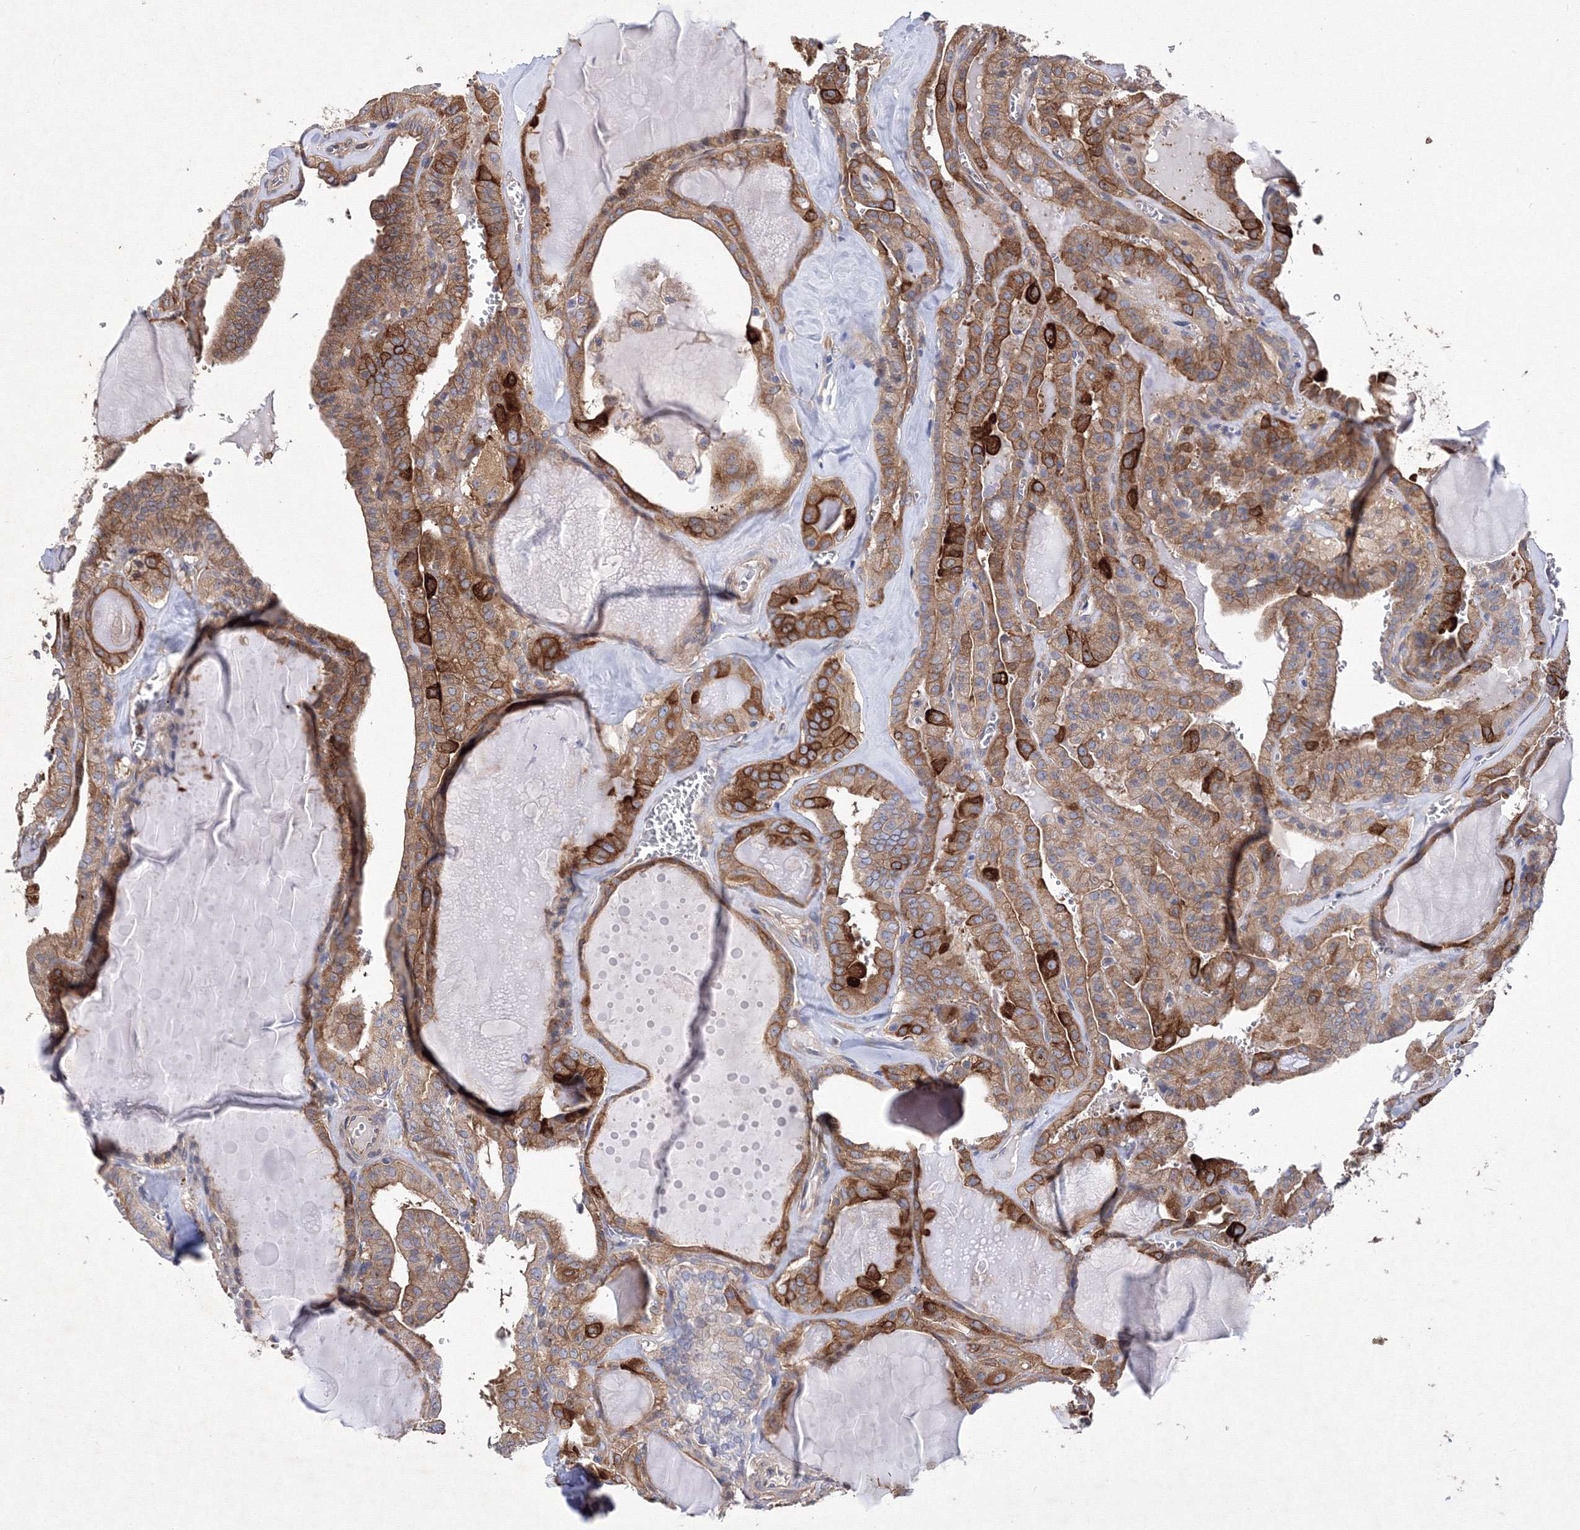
{"staining": {"intensity": "moderate", "quantity": ">75%", "location": "cytoplasmic/membranous"}, "tissue": "thyroid cancer", "cell_type": "Tumor cells", "image_type": "cancer", "snomed": [{"axis": "morphology", "description": "Papillary adenocarcinoma, NOS"}, {"axis": "topography", "description": "Thyroid gland"}], "caption": "Protein expression analysis of papillary adenocarcinoma (thyroid) reveals moderate cytoplasmic/membranous staining in about >75% of tumor cells.", "gene": "SNX18", "patient": {"sex": "male", "age": 52}}